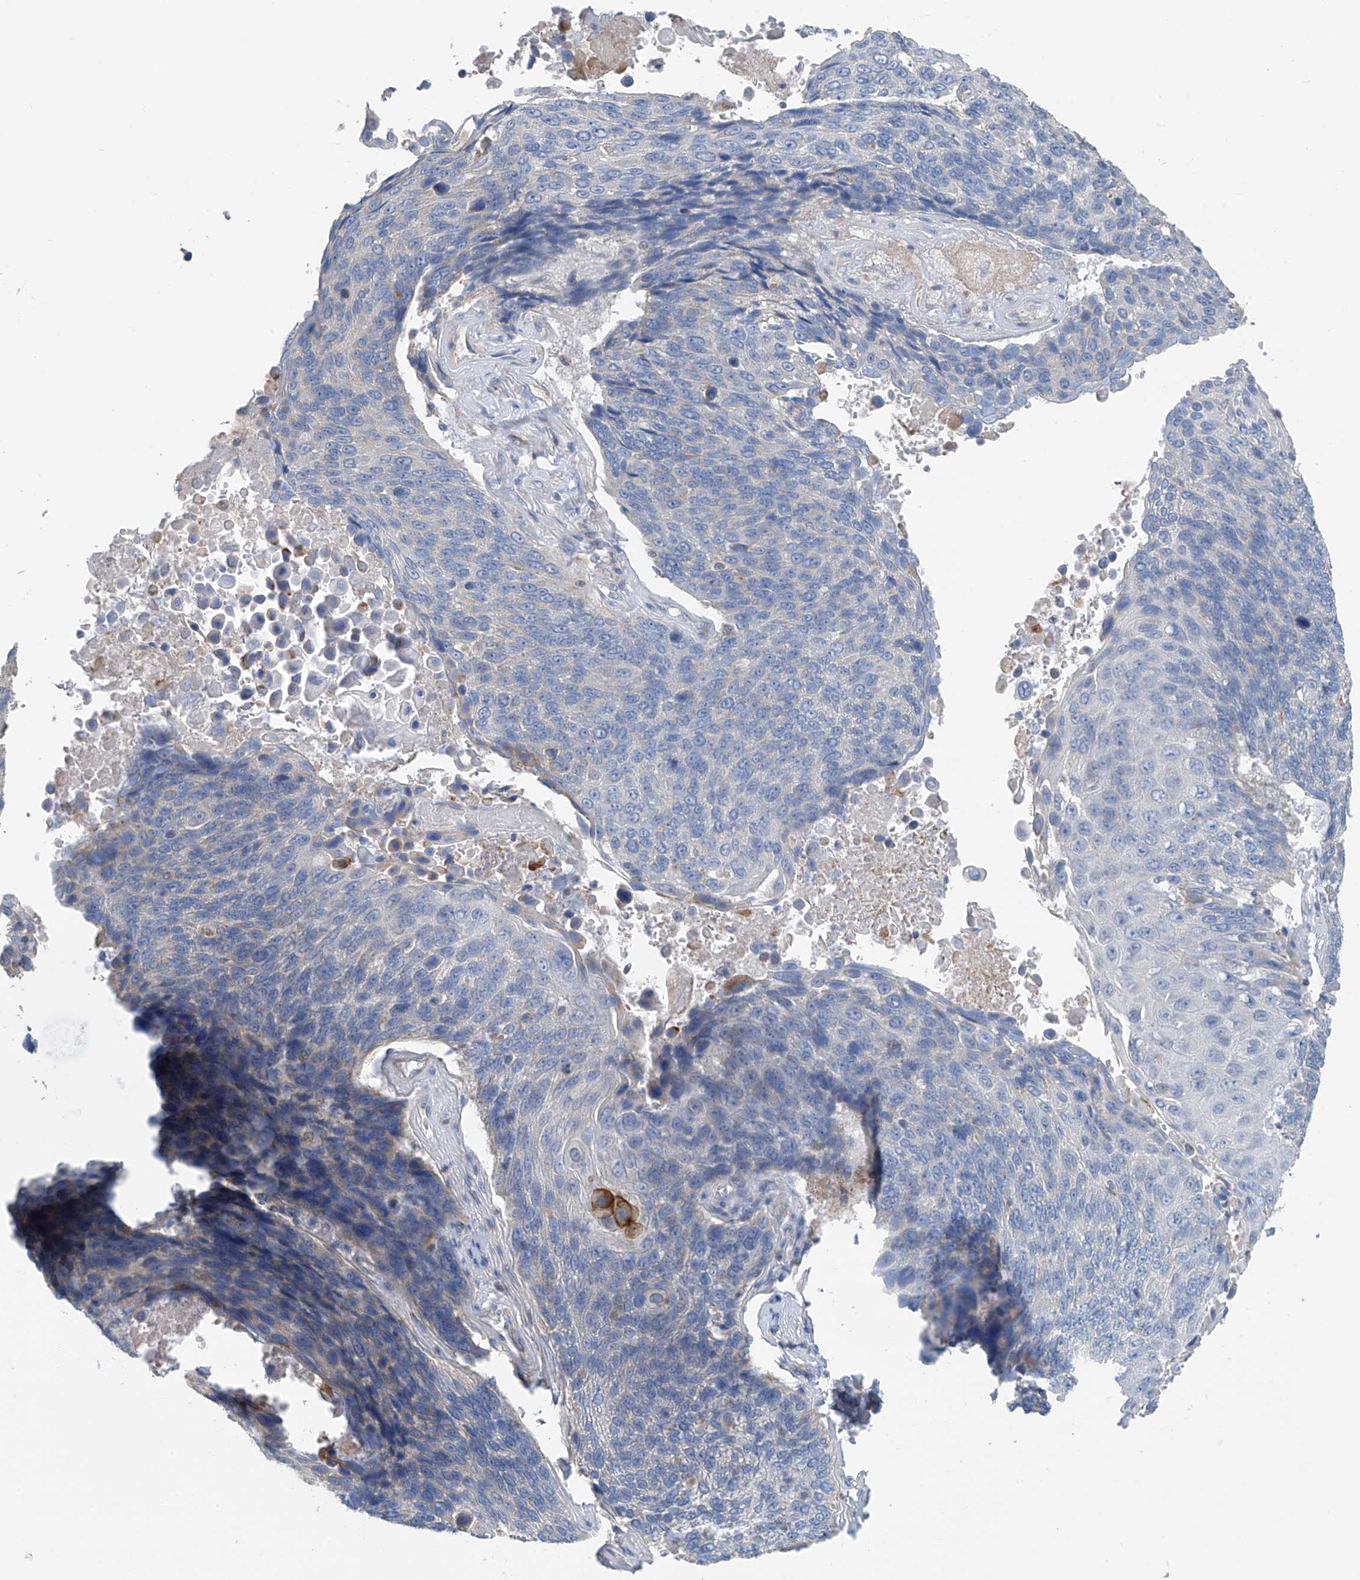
{"staining": {"intensity": "negative", "quantity": "none", "location": "none"}, "tissue": "lung cancer", "cell_type": "Tumor cells", "image_type": "cancer", "snomed": [{"axis": "morphology", "description": "Squamous cell carcinoma, NOS"}, {"axis": "topography", "description": "Lung"}], "caption": "Human squamous cell carcinoma (lung) stained for a protein using immunohistochemistry shows no expression in tumor cells.", "gene": "SYN3", "patient": {"sex": "male", "age": 66}}